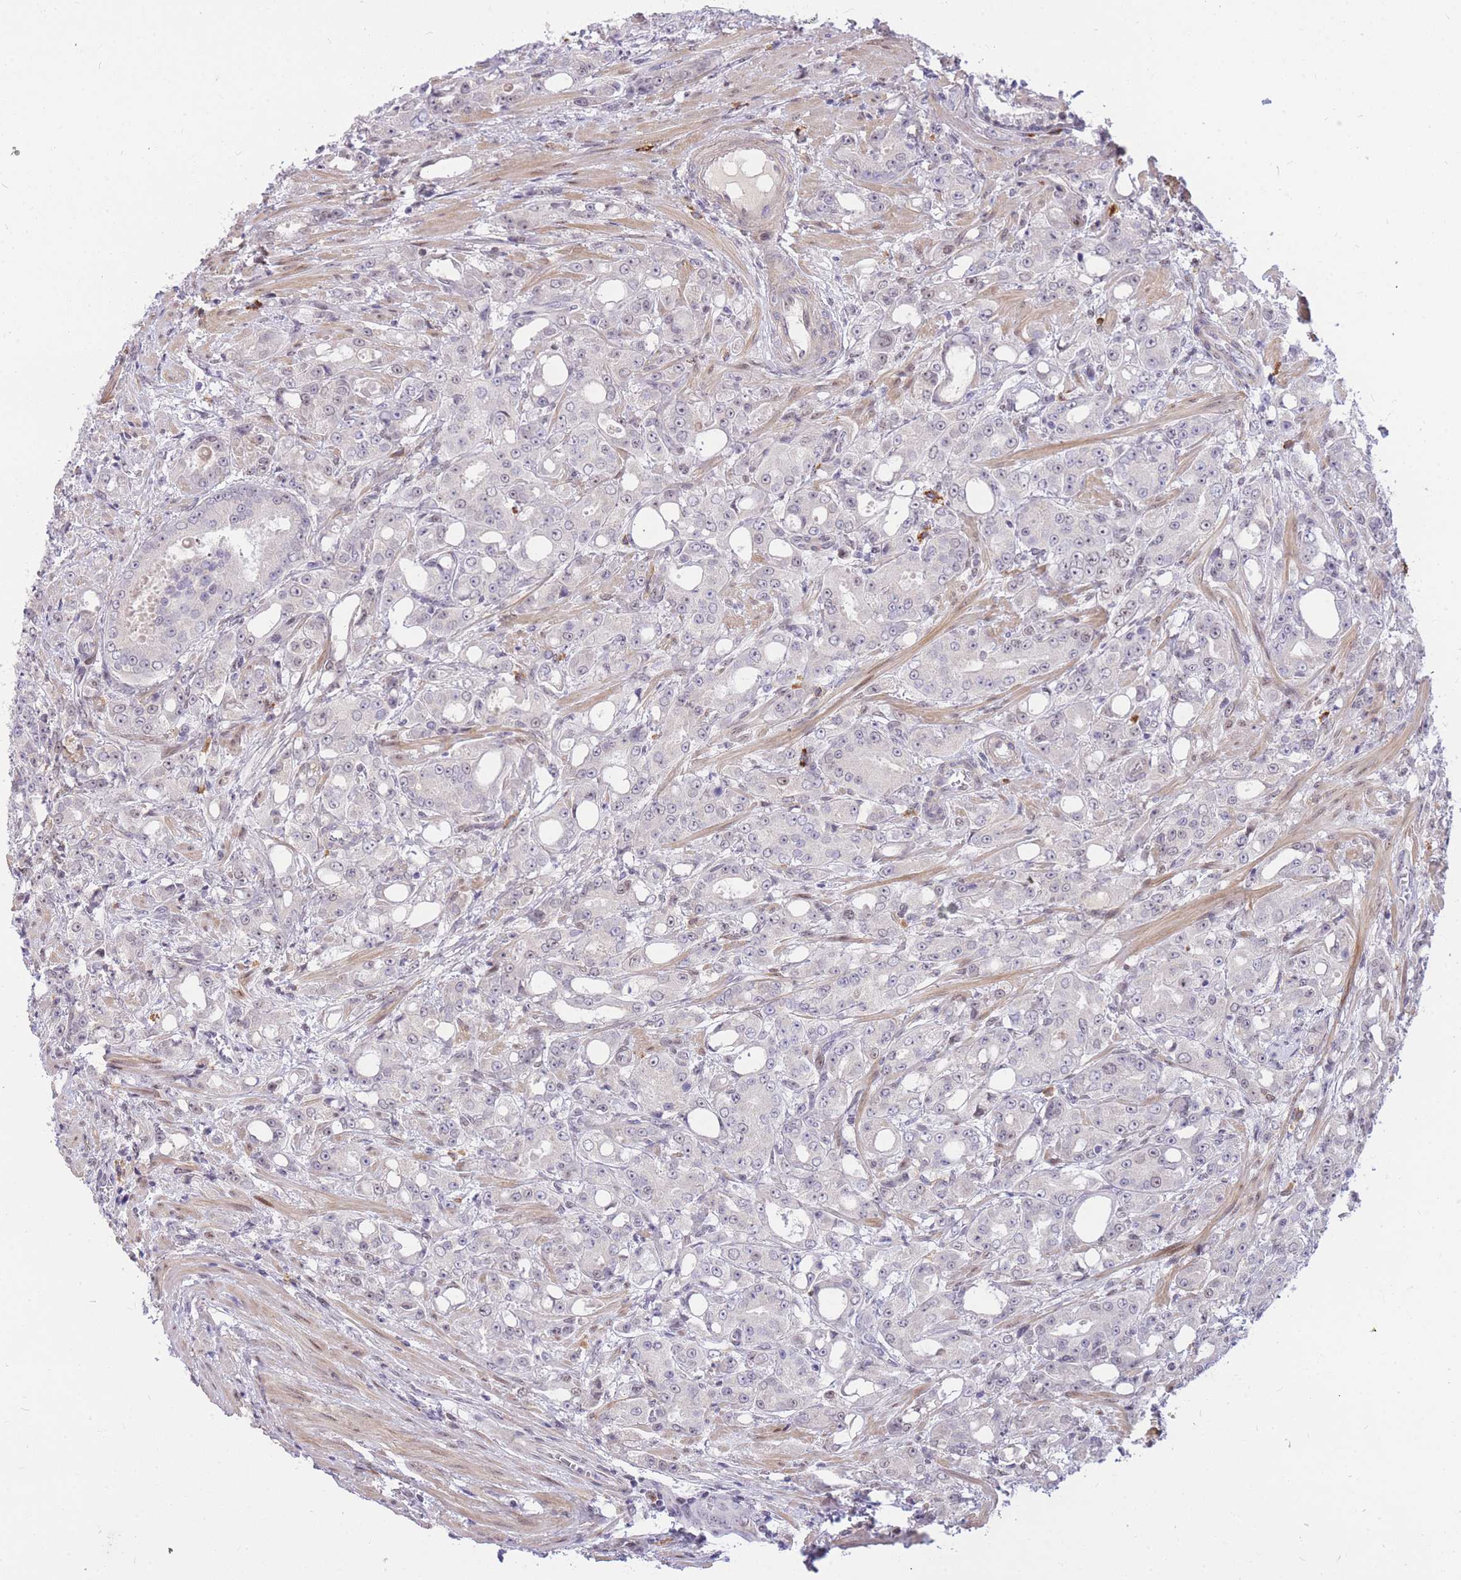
{"staining": {"intensity": "negative", "quantity": "none", "location": "none"}, "tissue": "prostate cancer", "cell_type": "Tumor cells", "image_type": "cancer", "snomed": [{"axis": "morphology", "description": "Adenocarcinoma, High grade"}, {"axis": "topography", "description": "Prostate"}], "caption": "The histopathology image shows no significant expression in tumor cells of prostate cancer.", "gene": "TLE2", "patient": {"sex": "male", "age": 69}}